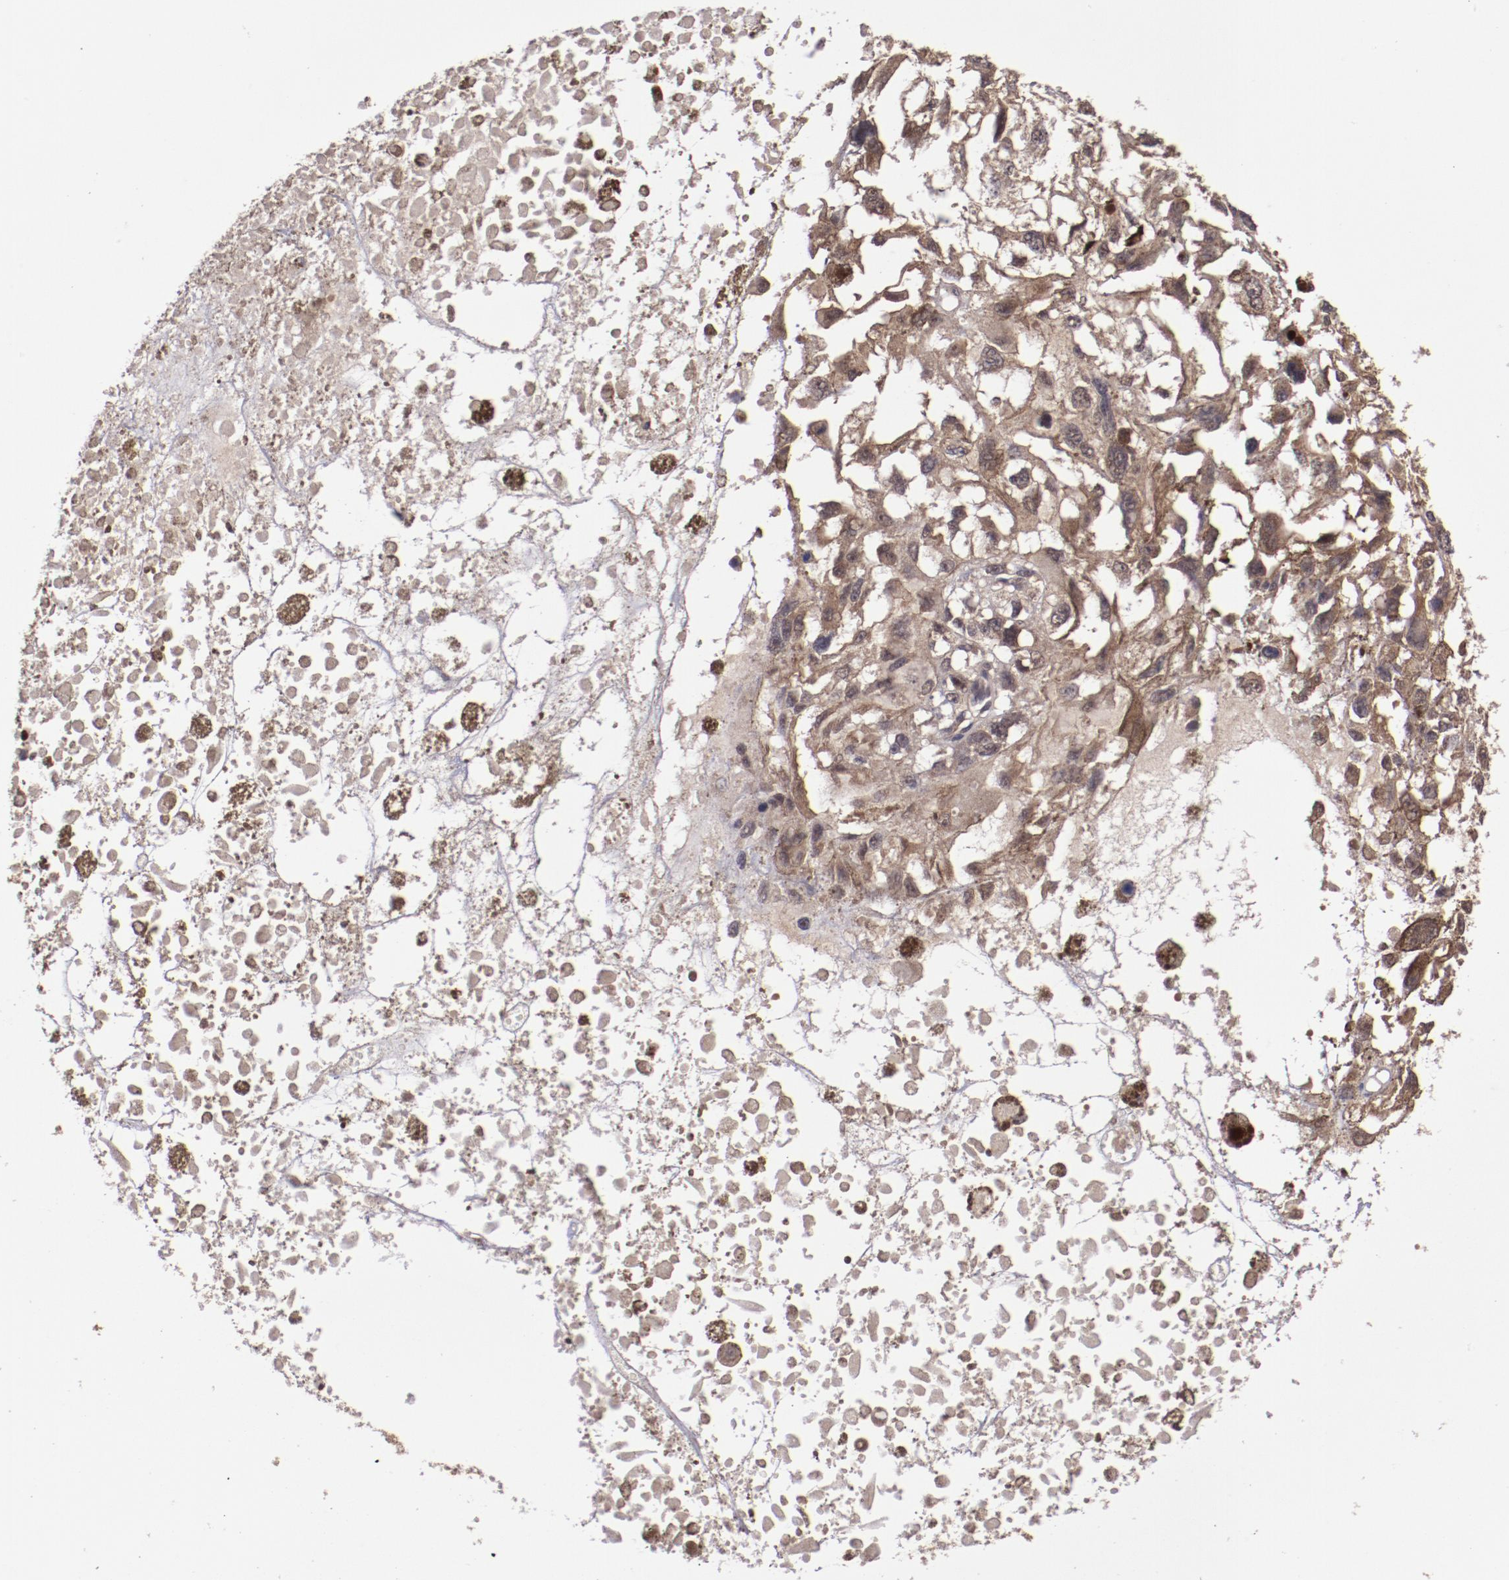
{"staining": {"intensity": "weak", "quantity": ">75%", "location": "cytoplasmic/membranous"}, "tissue": "melanoma", "cell_type": "Tumor cells", "image_type": "cancer", "snomed": [{"axis": "morphology", "description": "Malignant melanoma, Metastatic site"}, {"axis": "topography", "description": "Lymph node"}], "caption": "DAB (3,3'-diaminobenzidine) immunohistochemical staining of malignant melanoma (metastatic site) reveals weak cytoplasmic/membranous protein positivity in about >75% of tumor cells.", "gene": "FTSJ1", "patient": {"sex": "male", "age": 59}}